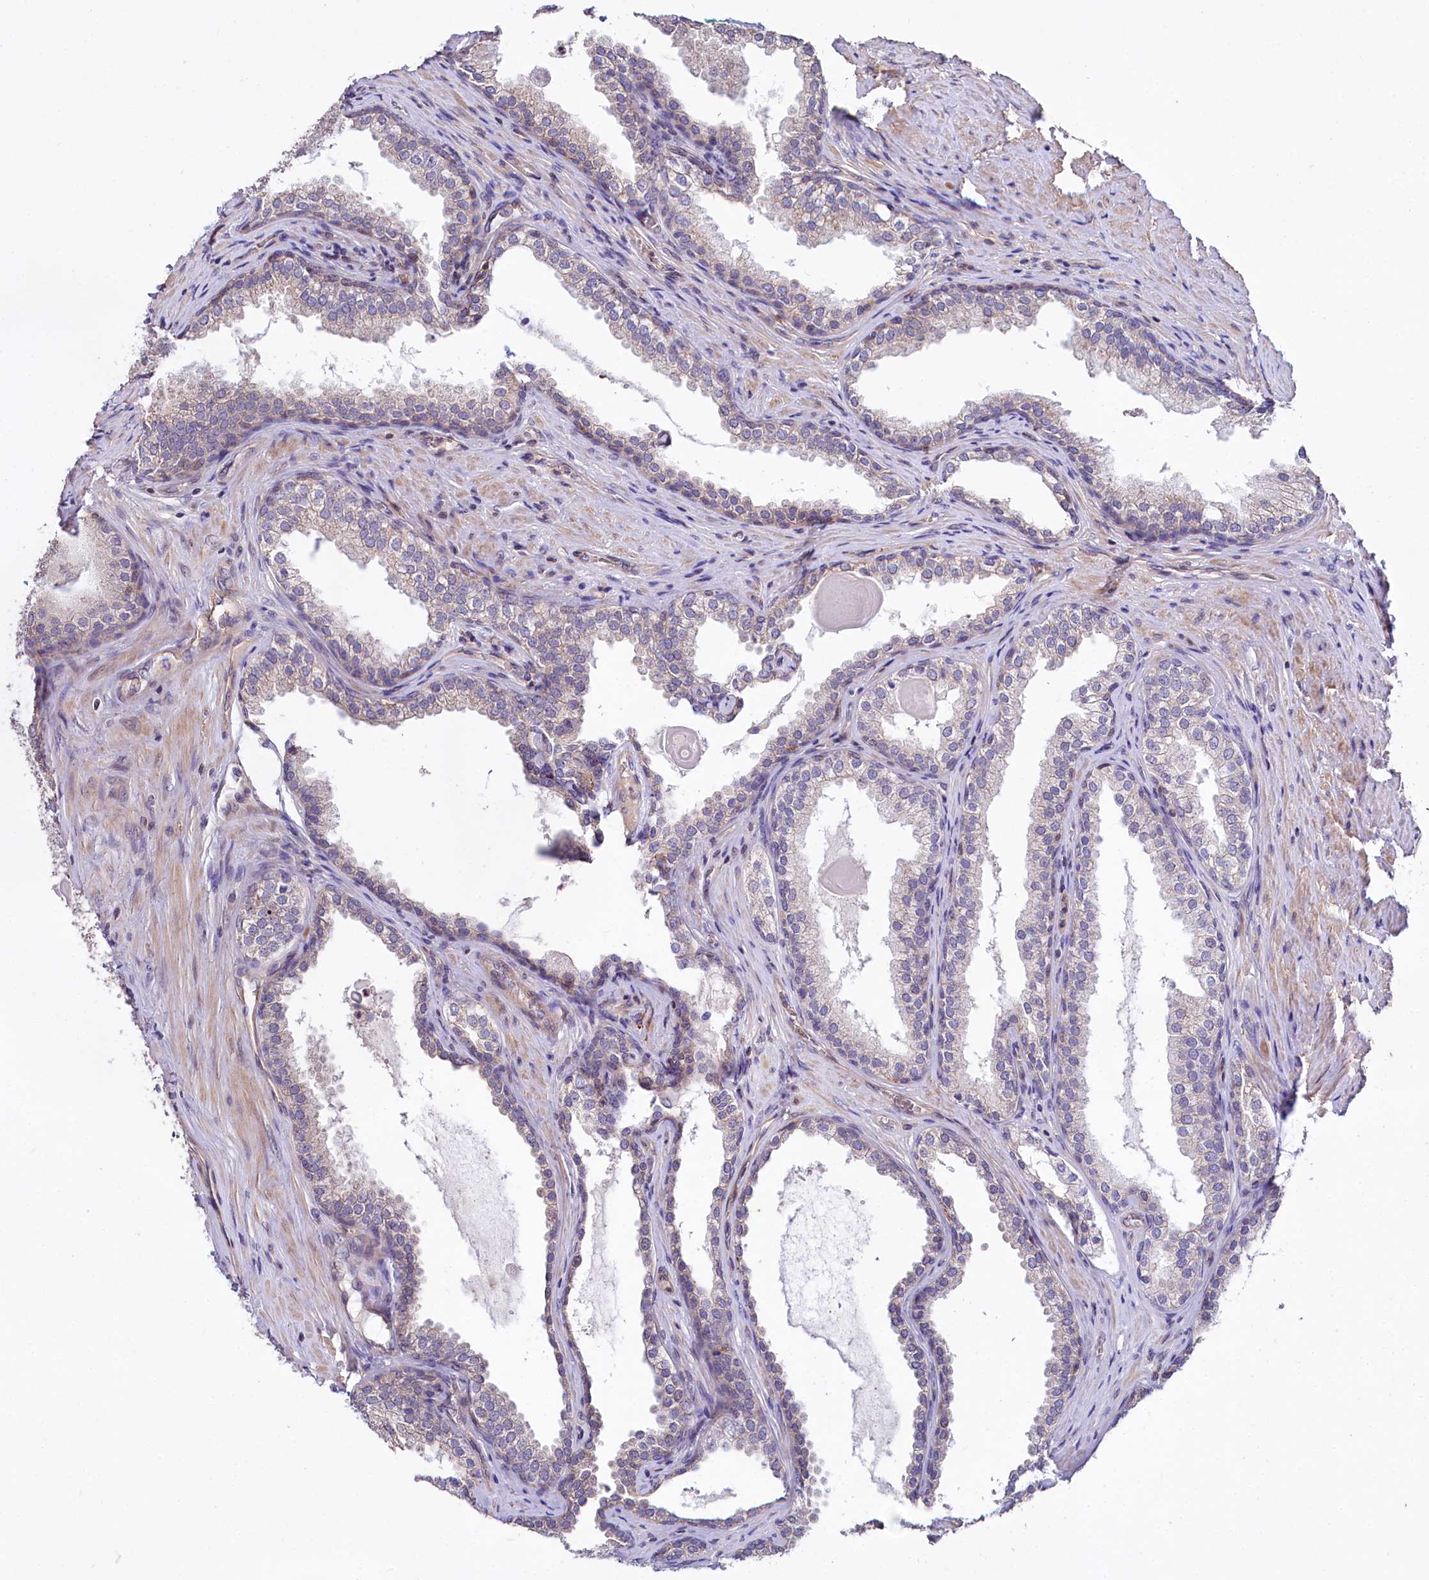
{"staining": {"intensity": "moderate", "quantity": "<25%", "location": "cytoplasmic/membranous"}, "tissue": "prostate cancer", "cell_type": "Tumor cells", "image_type": "cancer", "snomed": [{"axis": "morphology", "description": "Adenocarcinoma, High grade"}, {"axis": "topography", "description": "Prostate"}], "caption": "A brown stain shows moderate cytoplasmic/membranous staining of a protein in human prostate cancer (high-grade adenocarcinoma) tumor cells.", "gene": "RPUSD3", "patient": {"sex": "male", "age": 63}}